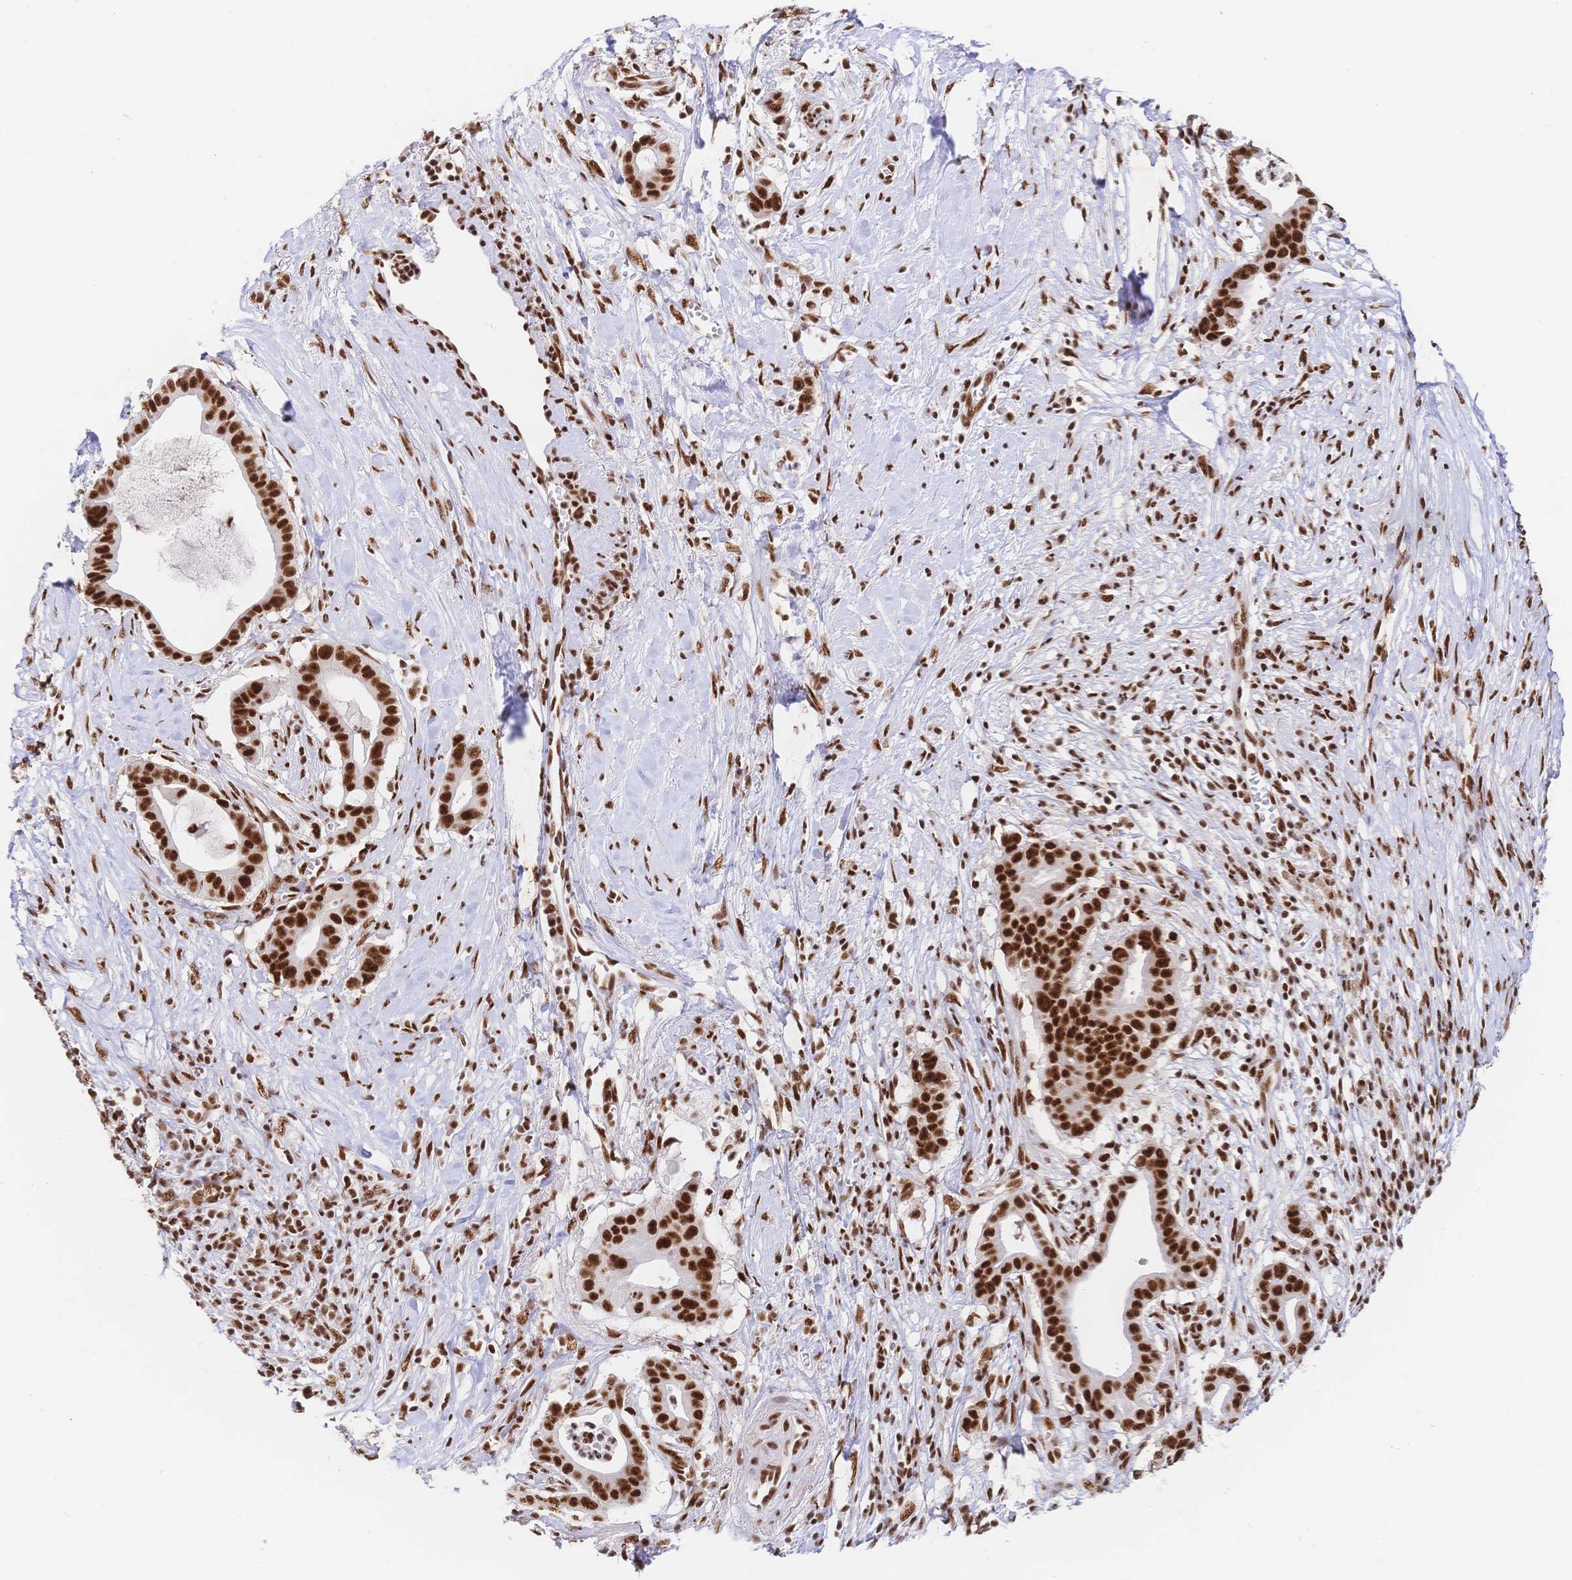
{"staining": {"intensity": "strong", "quantity": ">75%", "location": "nuclear"}, "tissue": "pancreatic cancer", "cell_type": "Tumor cells", "image_type": "cancer", "snomed": [{"axis": "morphology", "description": "Adenocarcinoma, NOS"}, {"axis": "topography", "description": "Pancreas"}], "caption": "This image demonstrates pancreatic cancer stained with immunohistochemistry (IHC) to label a protein in brown. The nuclear of tumor cells show strong positivity for the protein. Nuclei are counter-stained blue.", "gene": "SRSF1", "patient": {"sex": "male", "age": 61}}